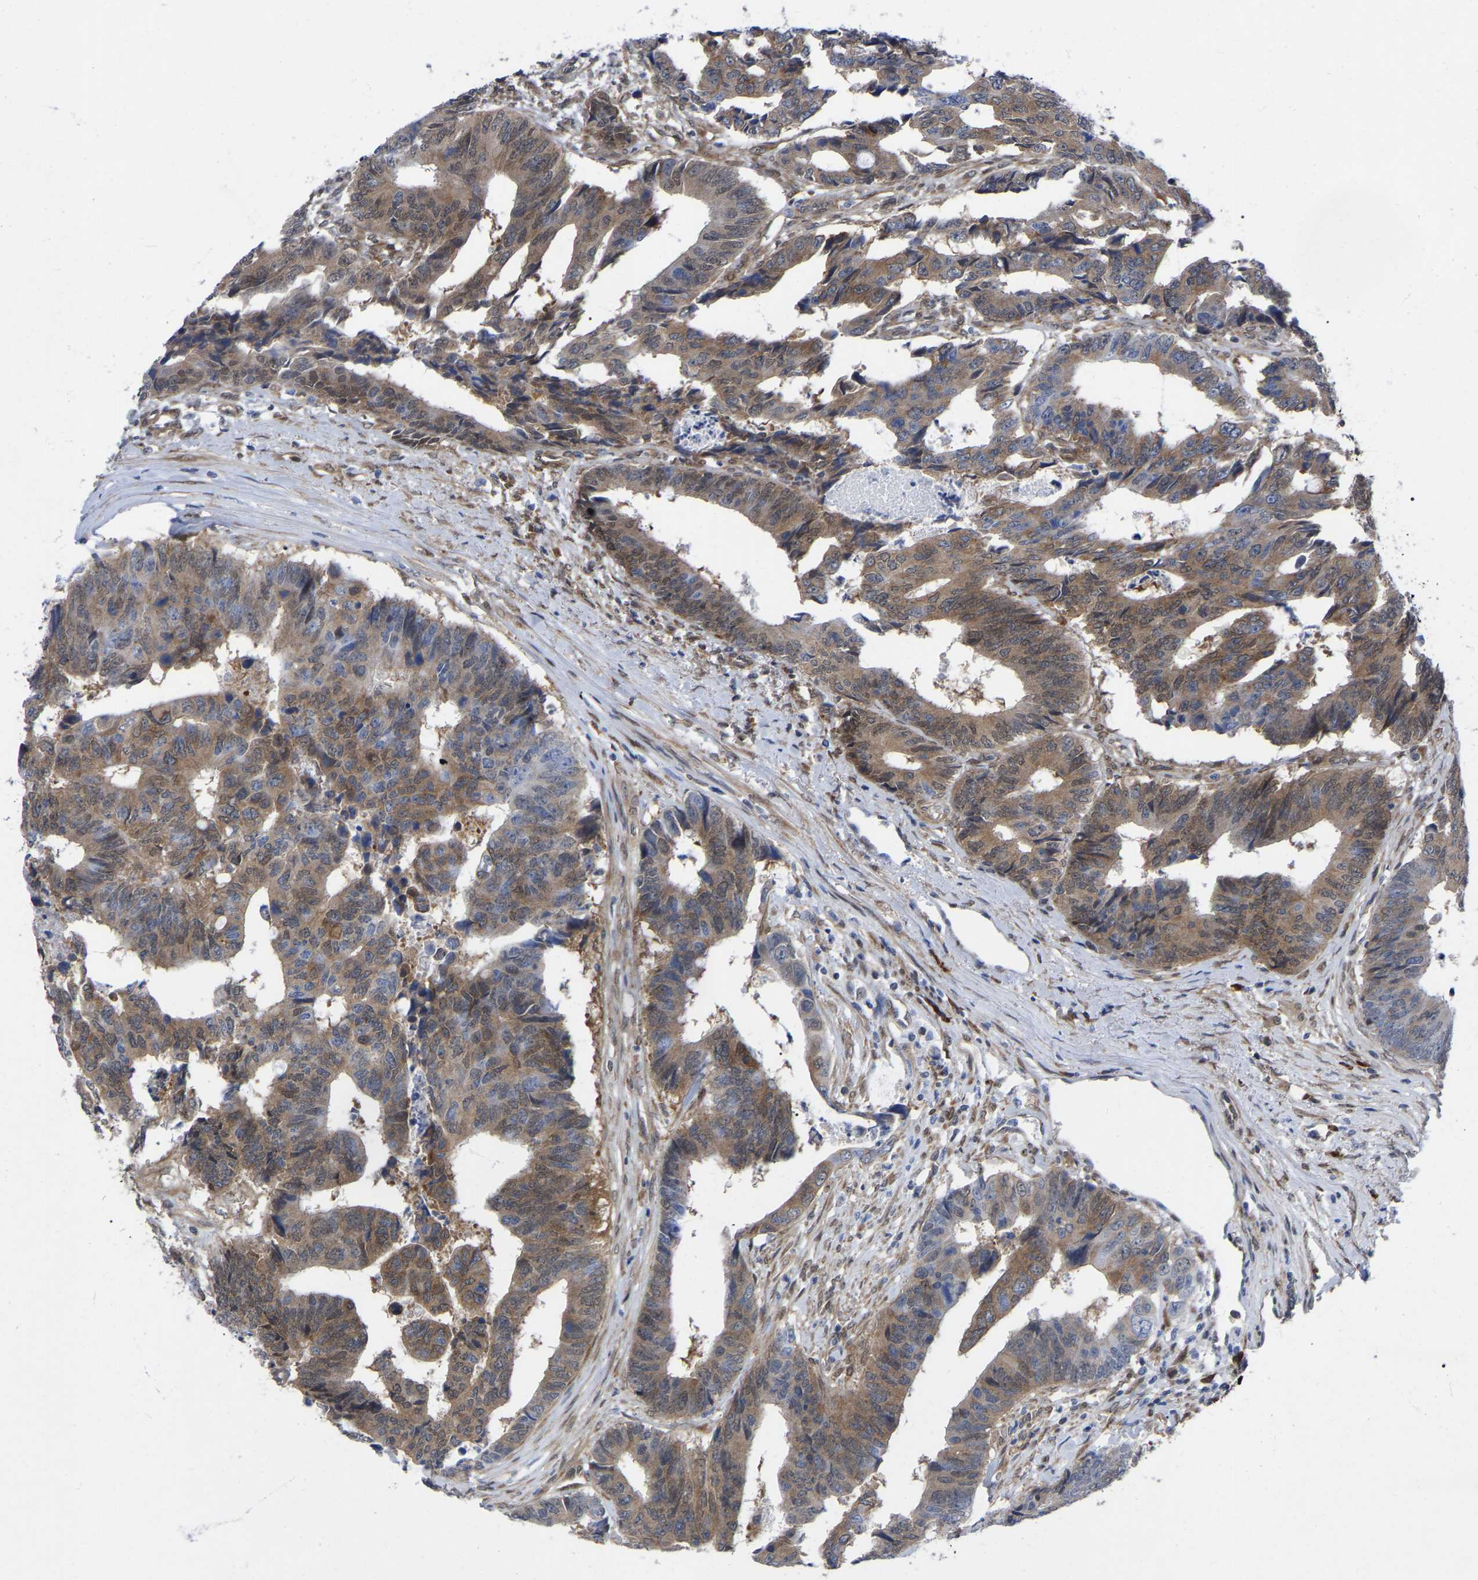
{"staining": {"intensity": "moderate", "quantity": ">75%", "location": "cytoplasmic/membranous"}, "tissue": "colorectal cancer", "cell_type": "Tumor cells", "image_type": "cancer", "snomed": [{"axis": "morphology", "description": "Adenocarcinoma, NOS"}, {"axis": "topography", "description": "Rectum"}], "caption": "Immunohistochemical staining of human colorectal cancer shows medium levels of moderate cytoplasmic/membranous positivity in about >75% of tumor cells.", "gene": "UBE4B", "patient": {"sex": "male", "age": 84}}